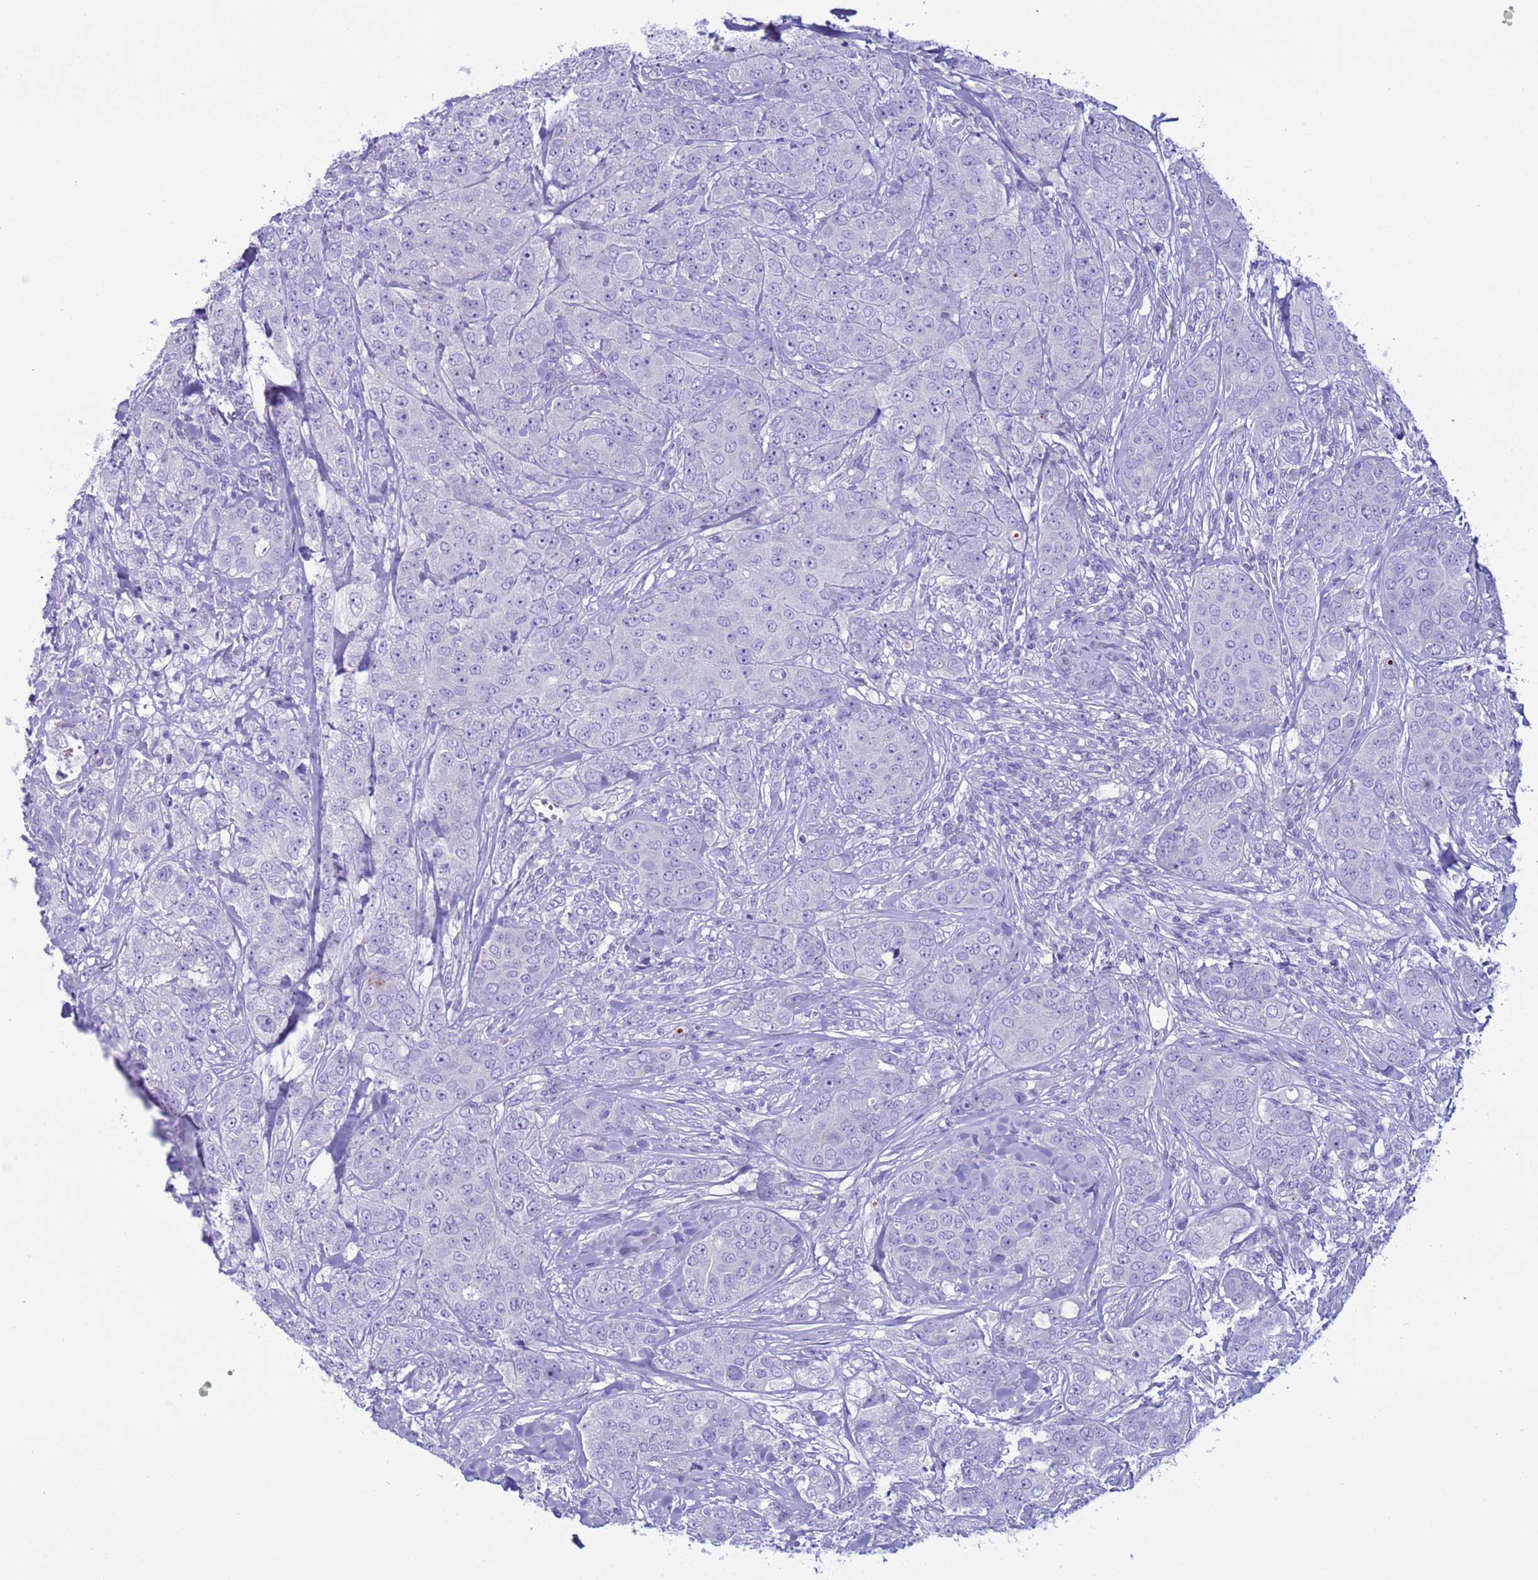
{"staining": {"intensity": "negative", "quantity": "none", "location": "none"}, "tissue": "breast cancer", "cell_type": "Tumor cells", "image_type": "cancer", "snomed": [{"axis": "morphology", "description": "Duct carcinoma"}, {"axis": "topography", "description": "Breast"}], "caption": "High power microscopy image of an immunohistochemistry (IHC) image of breast invasive ductal carcinoma, revealing no significant staining in tumor cells. (Brightfield microscopy of DAB immunohistochemistry at high magnification).", "gene": "CST4", "patient": {"sex": "female", "age": 43}}